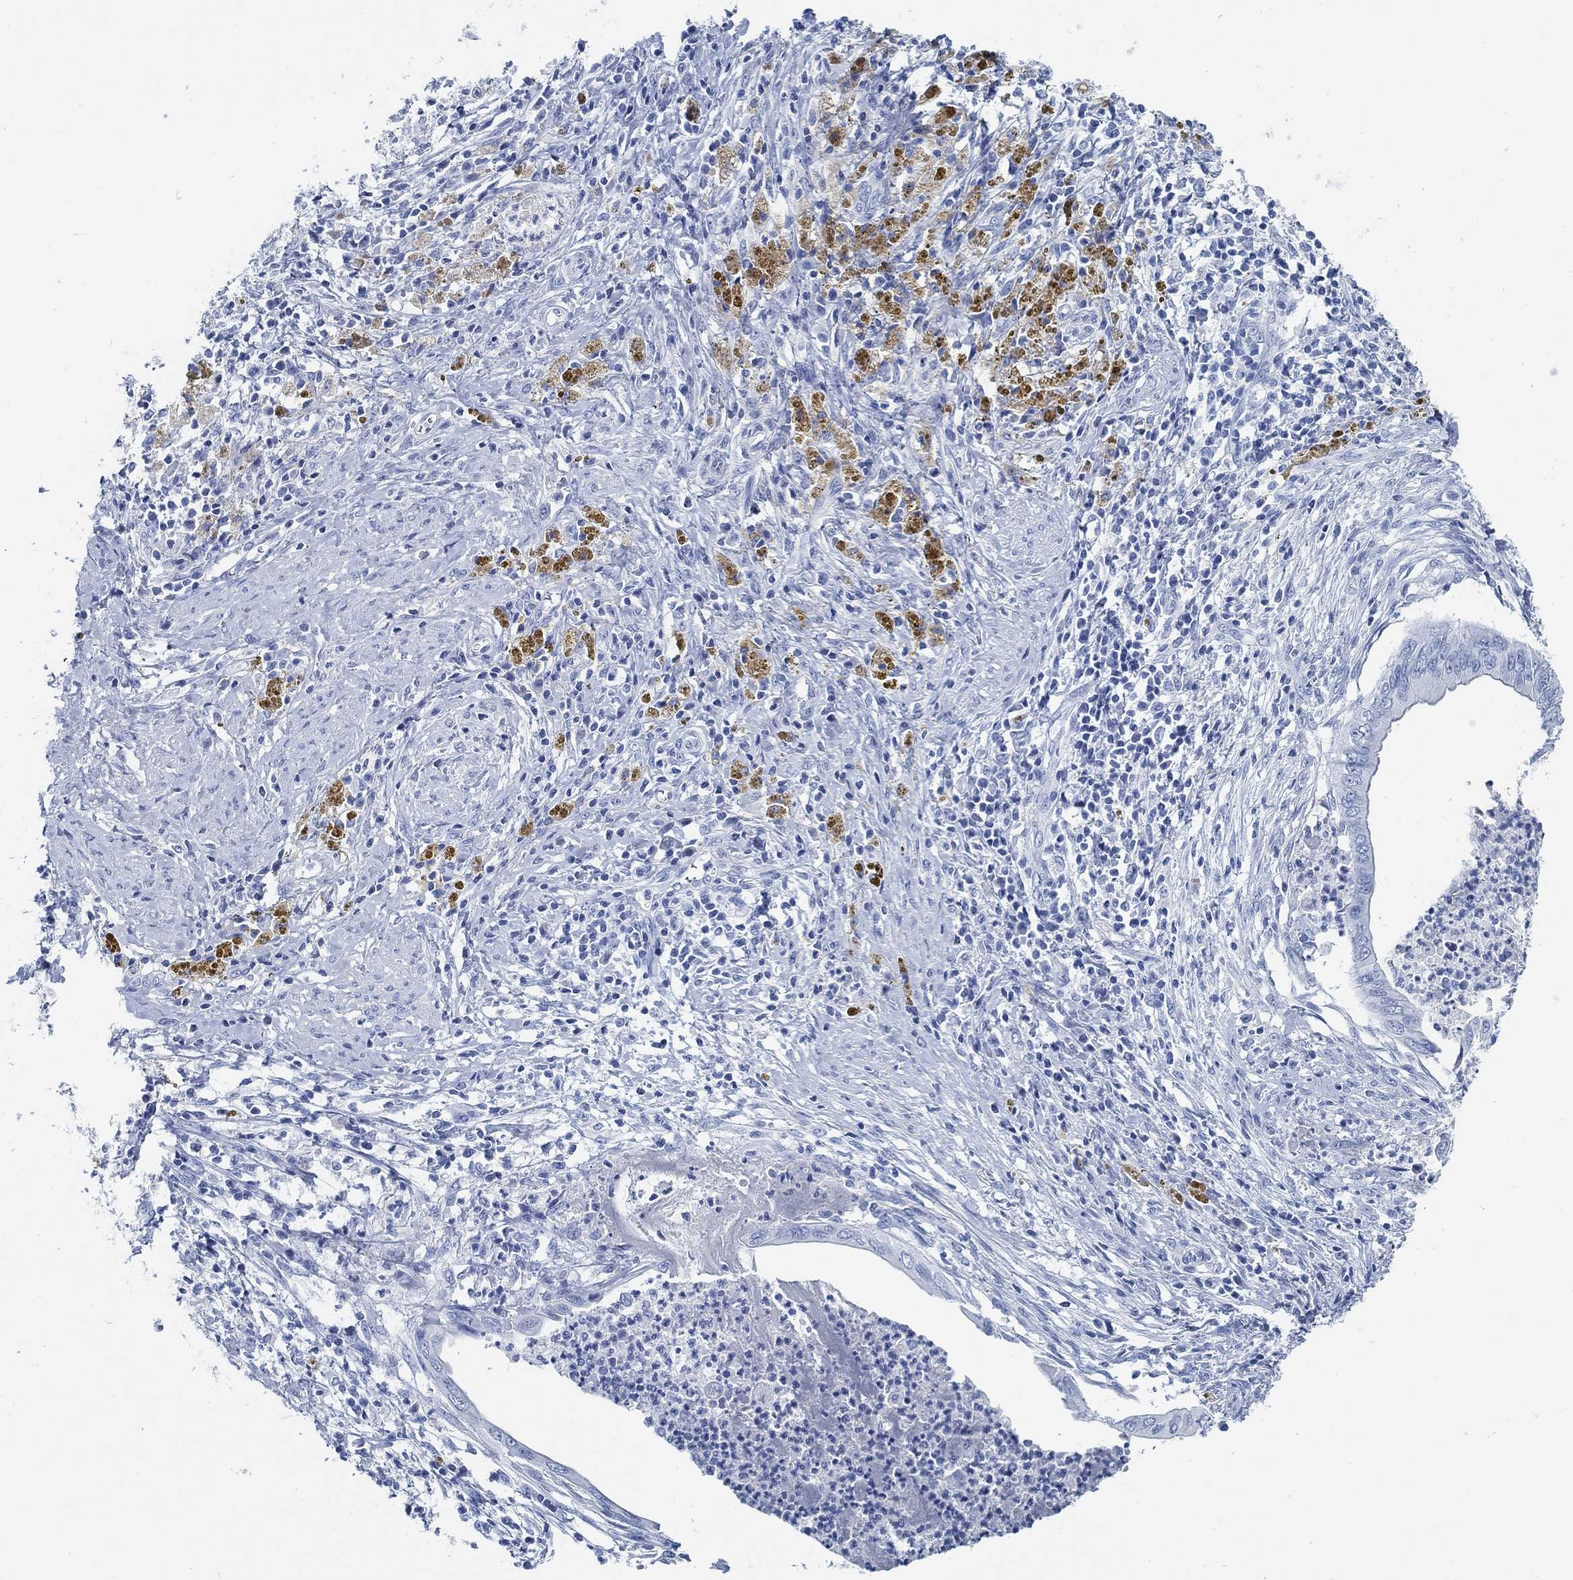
{"staining": {"intensity": "negative", "quantity": "none", "location": "none"}, "tissue": "cervical cancer", "cell_type": "Tumor cells", "image_type": "cancer", "snomed": [{"axis": "morphology", "description": "Adenocarcinoma, NOS"}, {"axis": "topography", "description": "Cervix"}], "caption": "Tumor cells are negative for brown protein staining in adenocarcinoma (cervical).", "gene": "SLC45A1", "patient": {"sex": "female", "age": 42}}